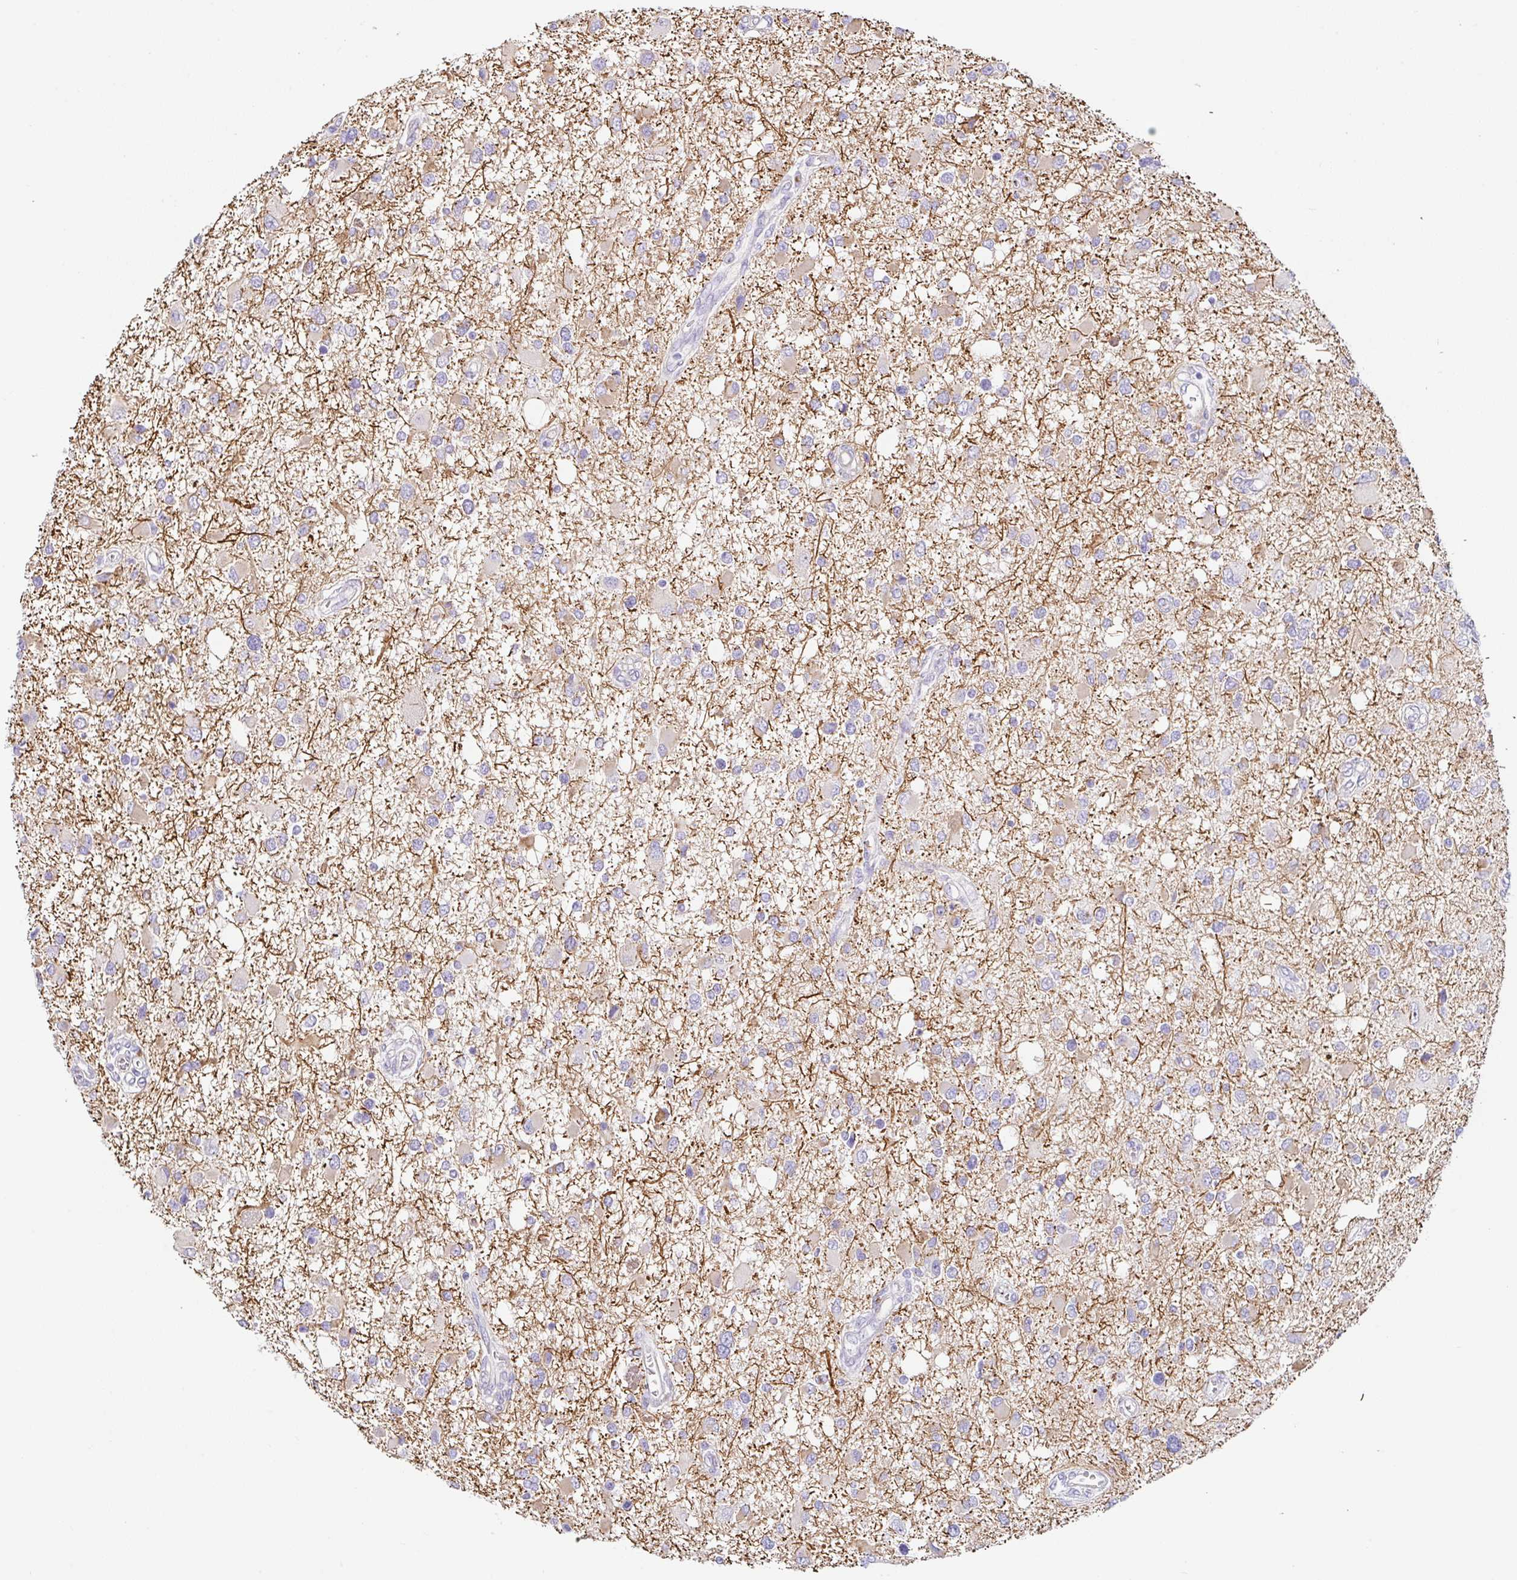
{"staining": {"intensity": "negative", "quantity": "none", "location": "none"}, "tissue": "glioma", "cell_type": "Tumor cells", "image_type": "cancer", "snomed": [{"axis": "morphology", "description": "Glioma, malignant, High grade"}, {"axis": "topography", "description": "Brain"}], "caption": "Glioma was stained to show a protein in brown. There is no significant staining in tumor cells.", "gene": "DKK4", "patient": {"sex": "male", "age": 53}}